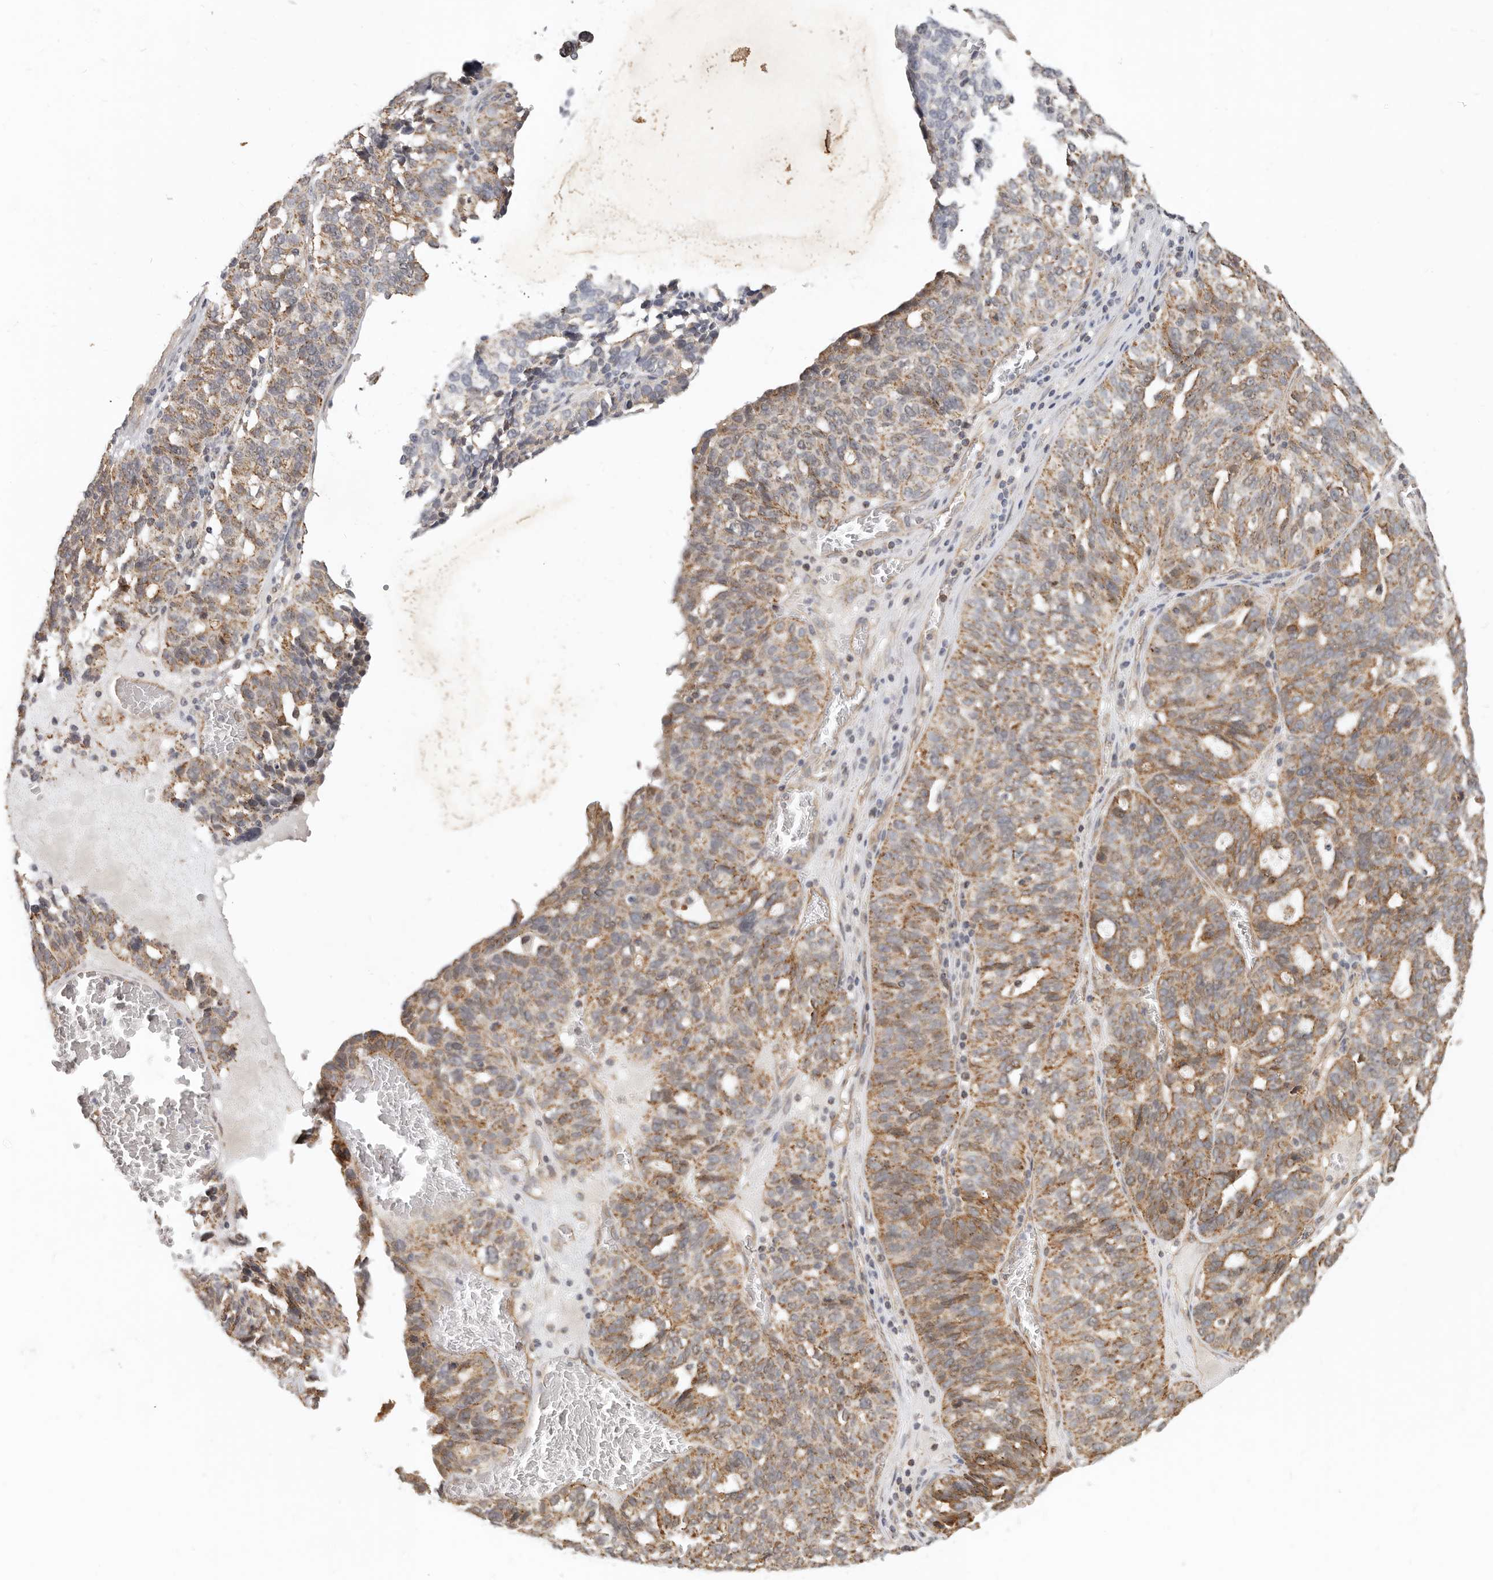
{"staining": {"intensity": "moderate", "quantity": ">75%", "location": "cytoplasmic/membranous"}, "tissue": "ovarian cancer", "cell_type": "Tumor cells", "image_type": "cancer", "snomed": [{"axis": "morphology", "description": "Cystadenocarcinoma, serous, NOS"}, {"axis": "topography", "description": "Ovary"}], "caption": "Immunohistochemical staining of ovarian cancer exhibits medium levels of moderate cytoplasmic/membranous positivity in approximately >75% of tumor cells.", "gene": "USP49", "patient": {"sex": "female", "age": 59}}